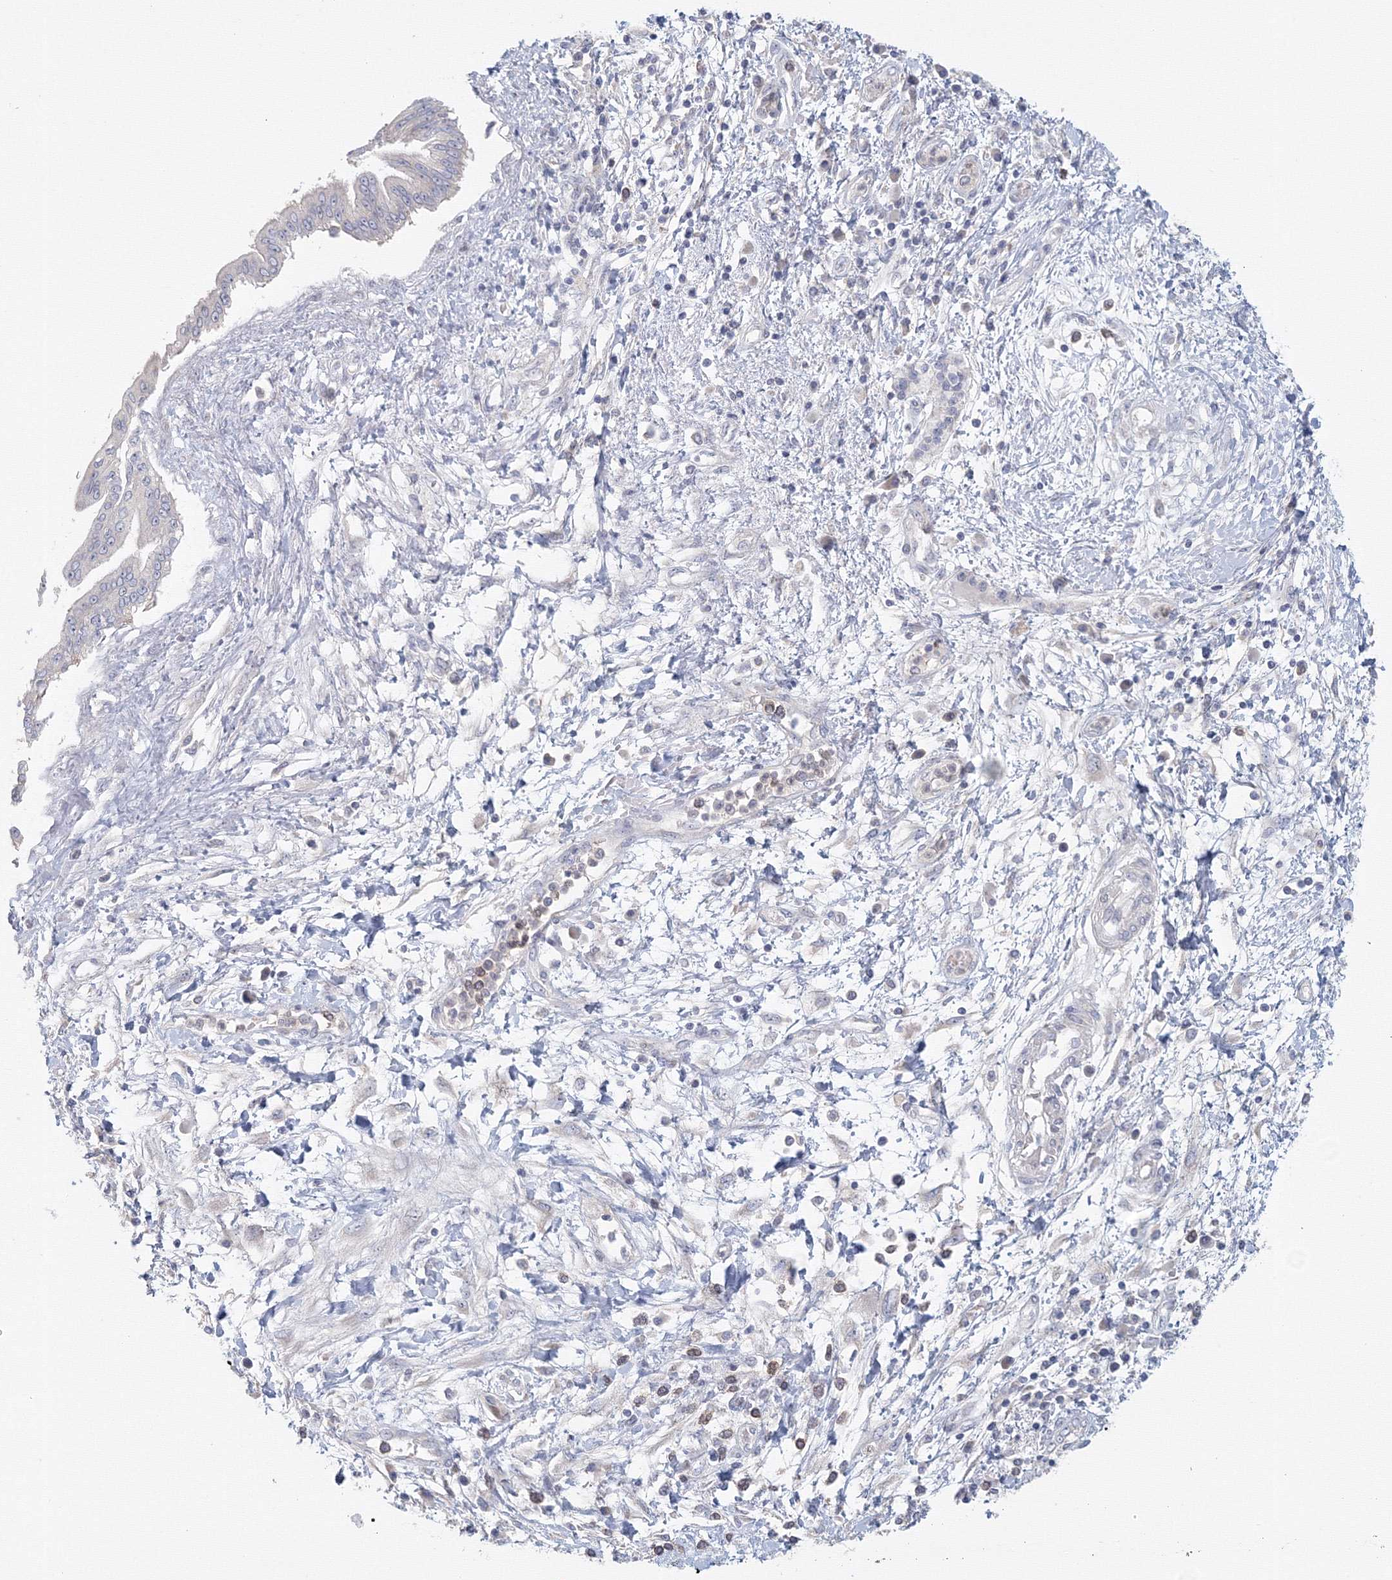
{"staining": {"intensity": "negative", "quantity": "none", "location": "none"}, "tissue": "pancreatic cancer", "cell_type": "Tumor cells", "image_type": "cancer", "snomed": [{"axis": "morphology", "description": "Adenocarcinoma, NOS"}, {"axis": "topography", "description": "Pancreas"}], "caption": "Tumor cells show no significant expression in pancreatic adenocarcinoma.", "gene": "TACC2", "patient": {"sex": "female", "age": 56}}